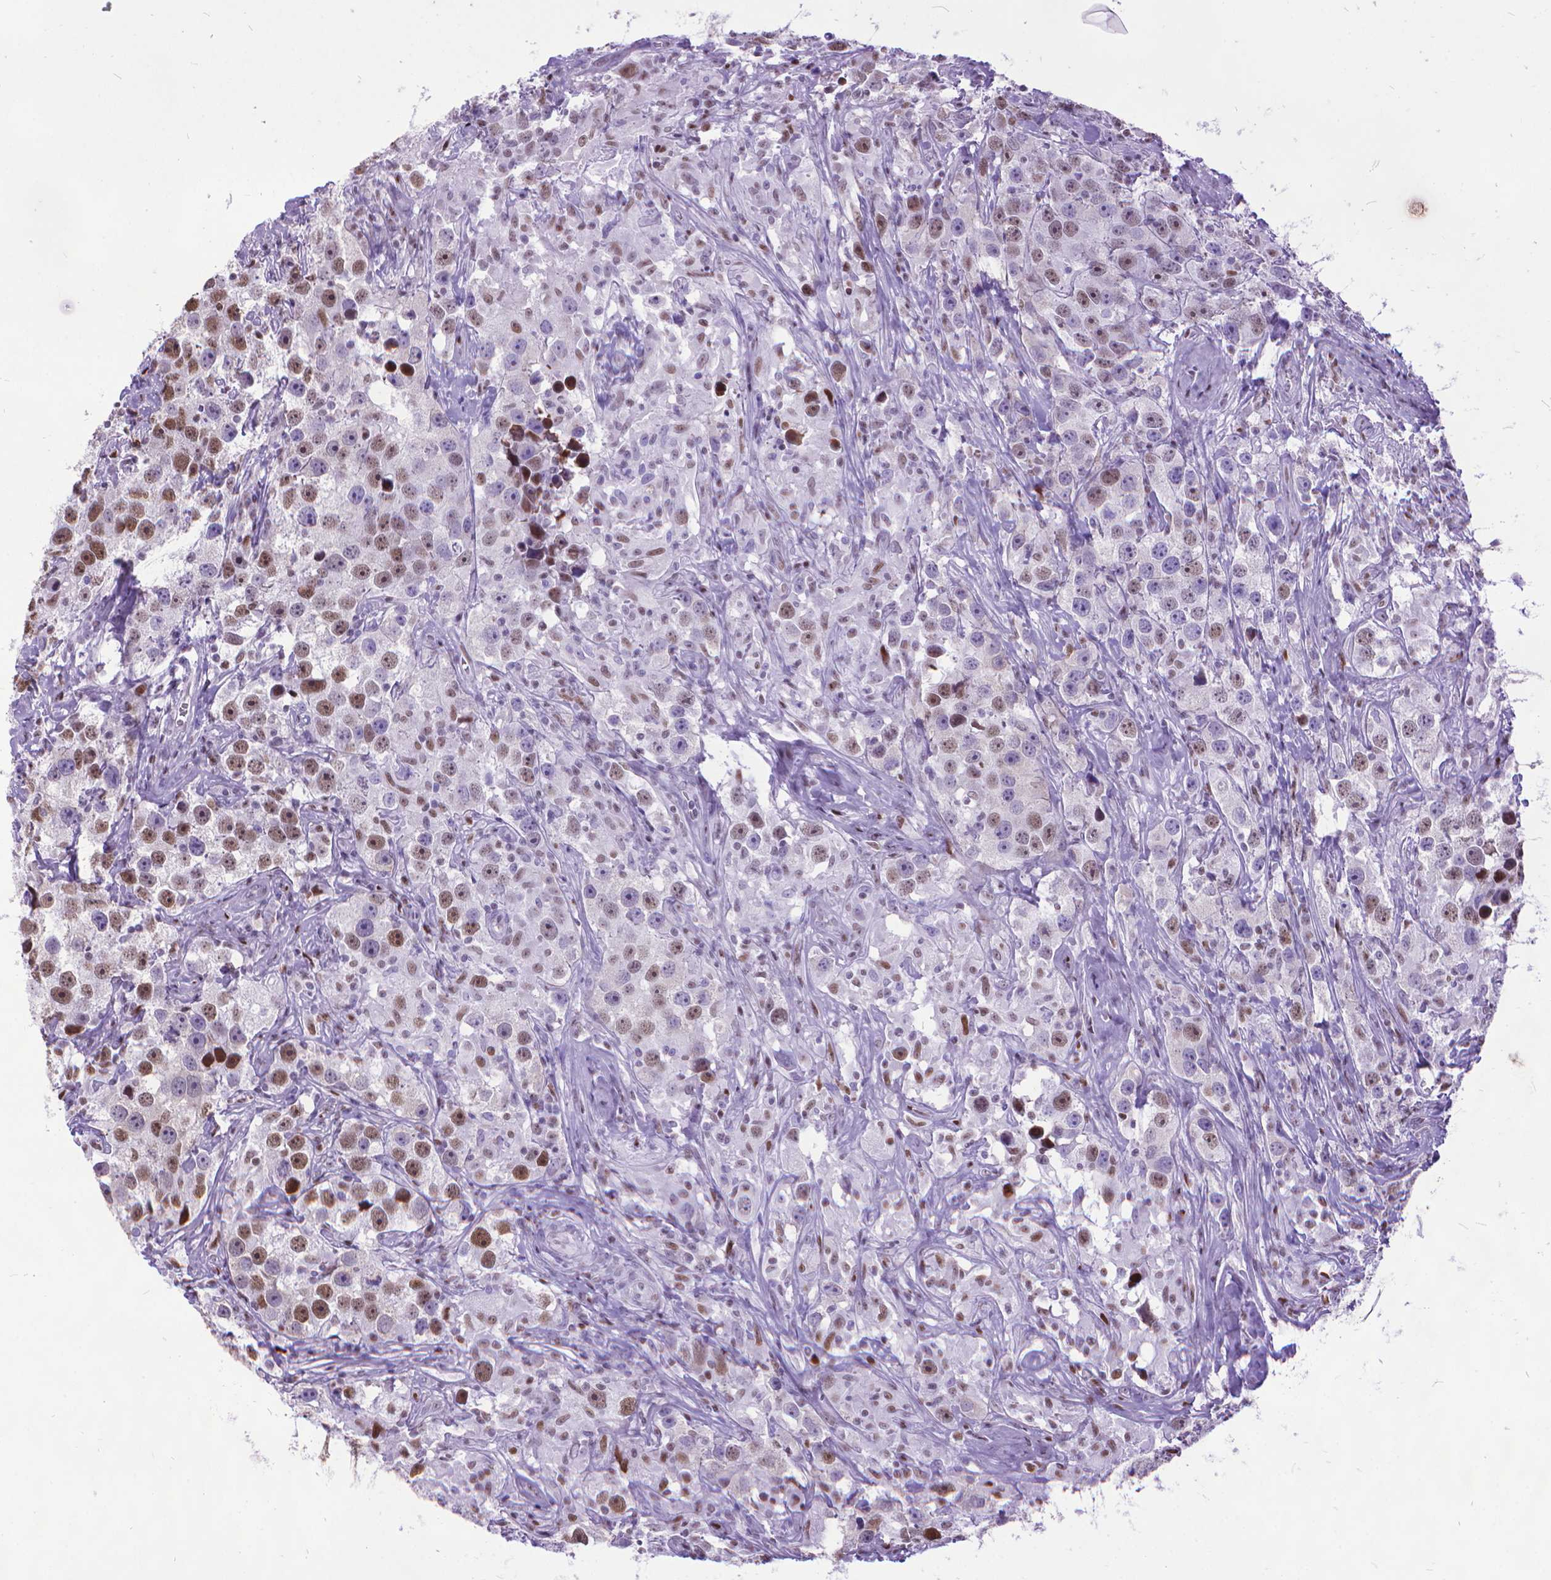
{"staining": {"intensity": "moderate", "quantity": "<25%", "location": "nuclear"}, "tissue": "testis cancer", "cell_type": "Tumor cells", "image_type": "cancer", "snomed": [{"axis": "morphology", "description": "Seminoma, NOS"}, {"axis": "topography", "description": "Testis"}], "caption": "Immunohistochemistry (IHC) (DAB) staining of testis cancer (seminoma) shows moderate nuclear protein positivity in about <25% of tumor cells.", "gene": "POLE4", "patient": {"sex": "male", "age": 49}}